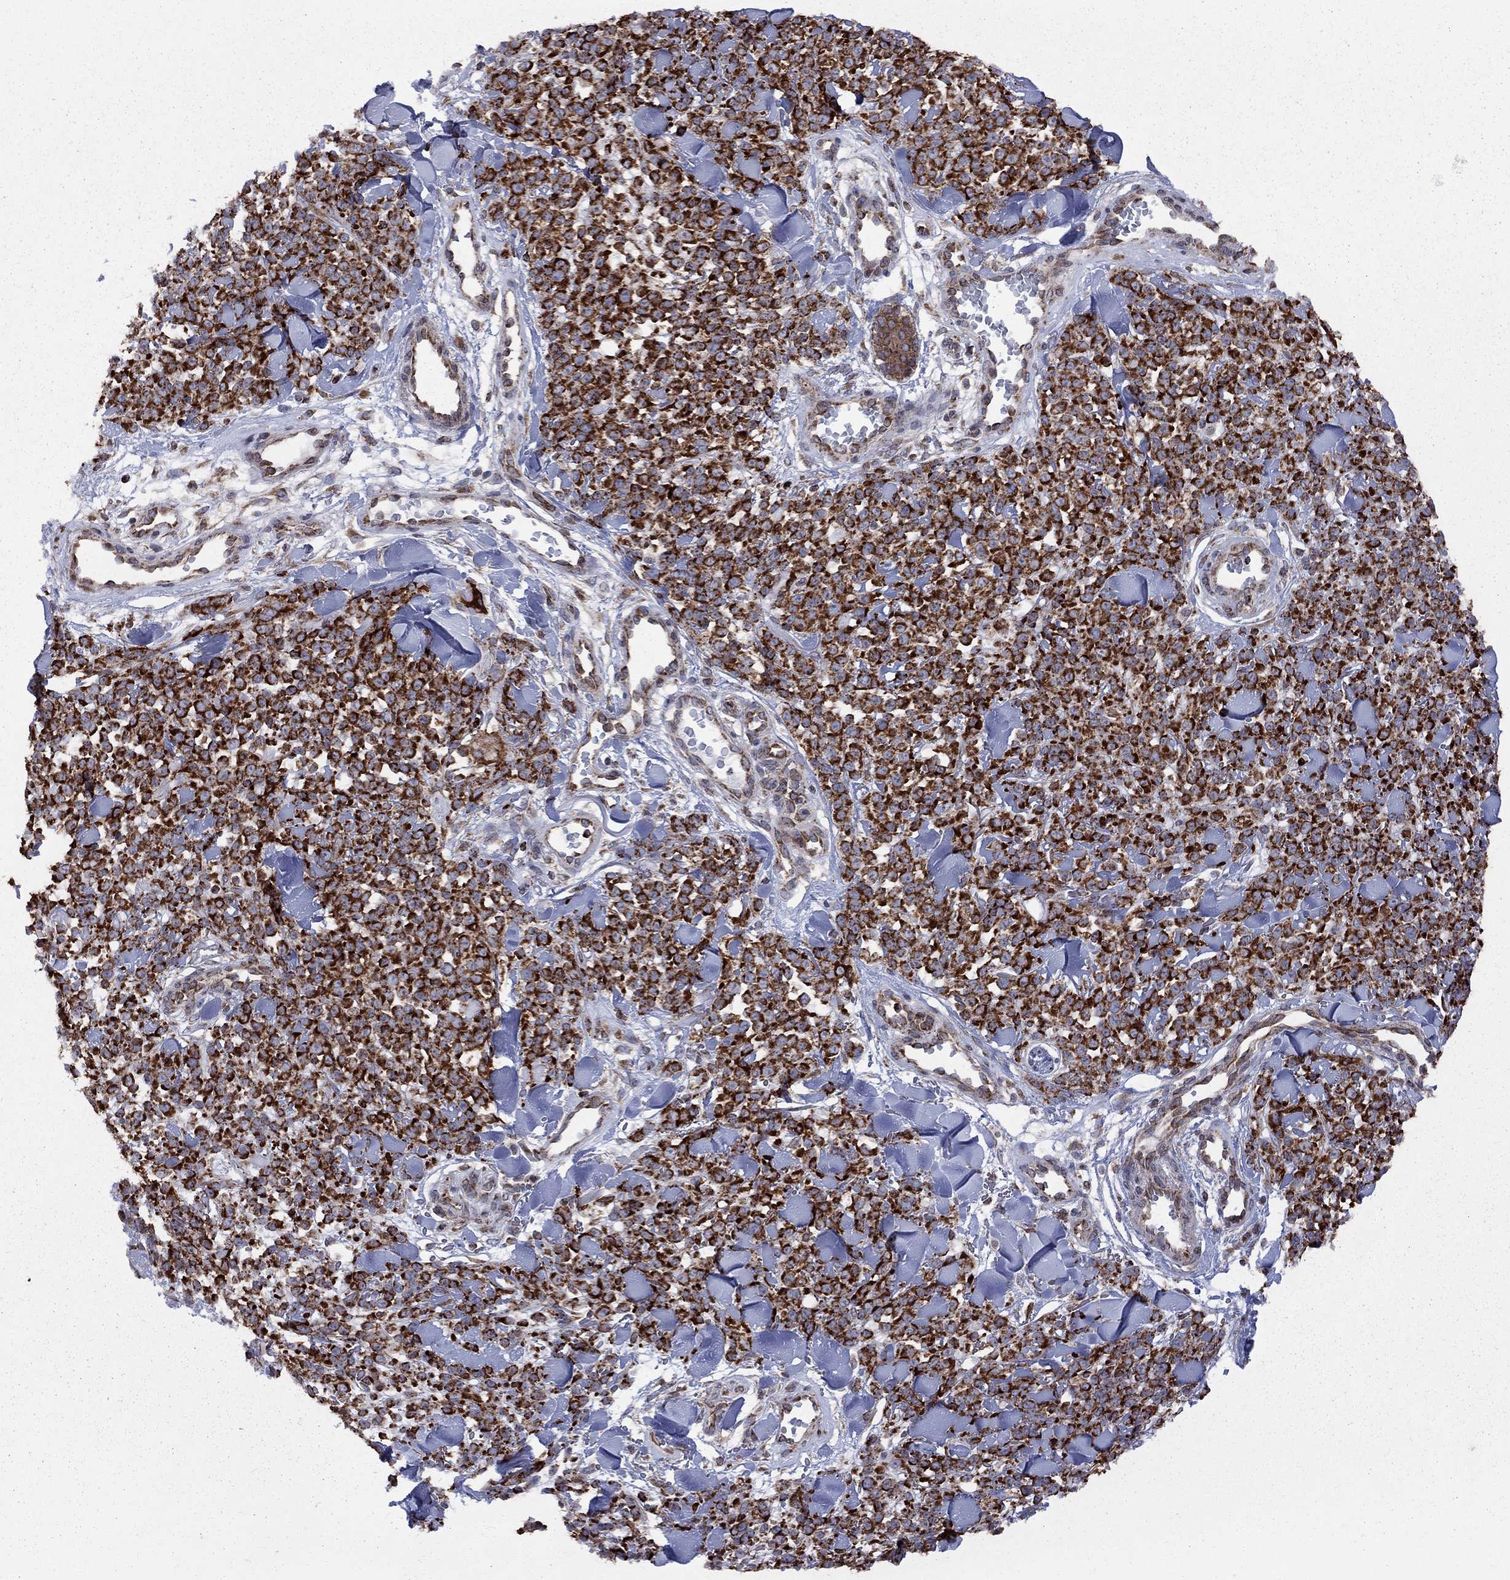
{"staining": {"intensity": "strong", "quantity": ">75%", "location": "cytoplasmic/membranous"}, "tissue": "melanoma", "cell_type": "Tumor cells", "image_type": "cancer", "snomed": [{"axis": "morphology", "description": "Malignant melanoma, NOS"}, {"axis": "topography", "description": "Skin"}, {"axis": "topography", "description": "Skin of trunk"}], "caption": "Human malignant melanoma stained with a brown dye reveals strong cytoplasmic/membranous positive positivity in about >75% of tumor cells.", "gene": "CLPTM1", "patient": {"sex": "male", "age": 74}}